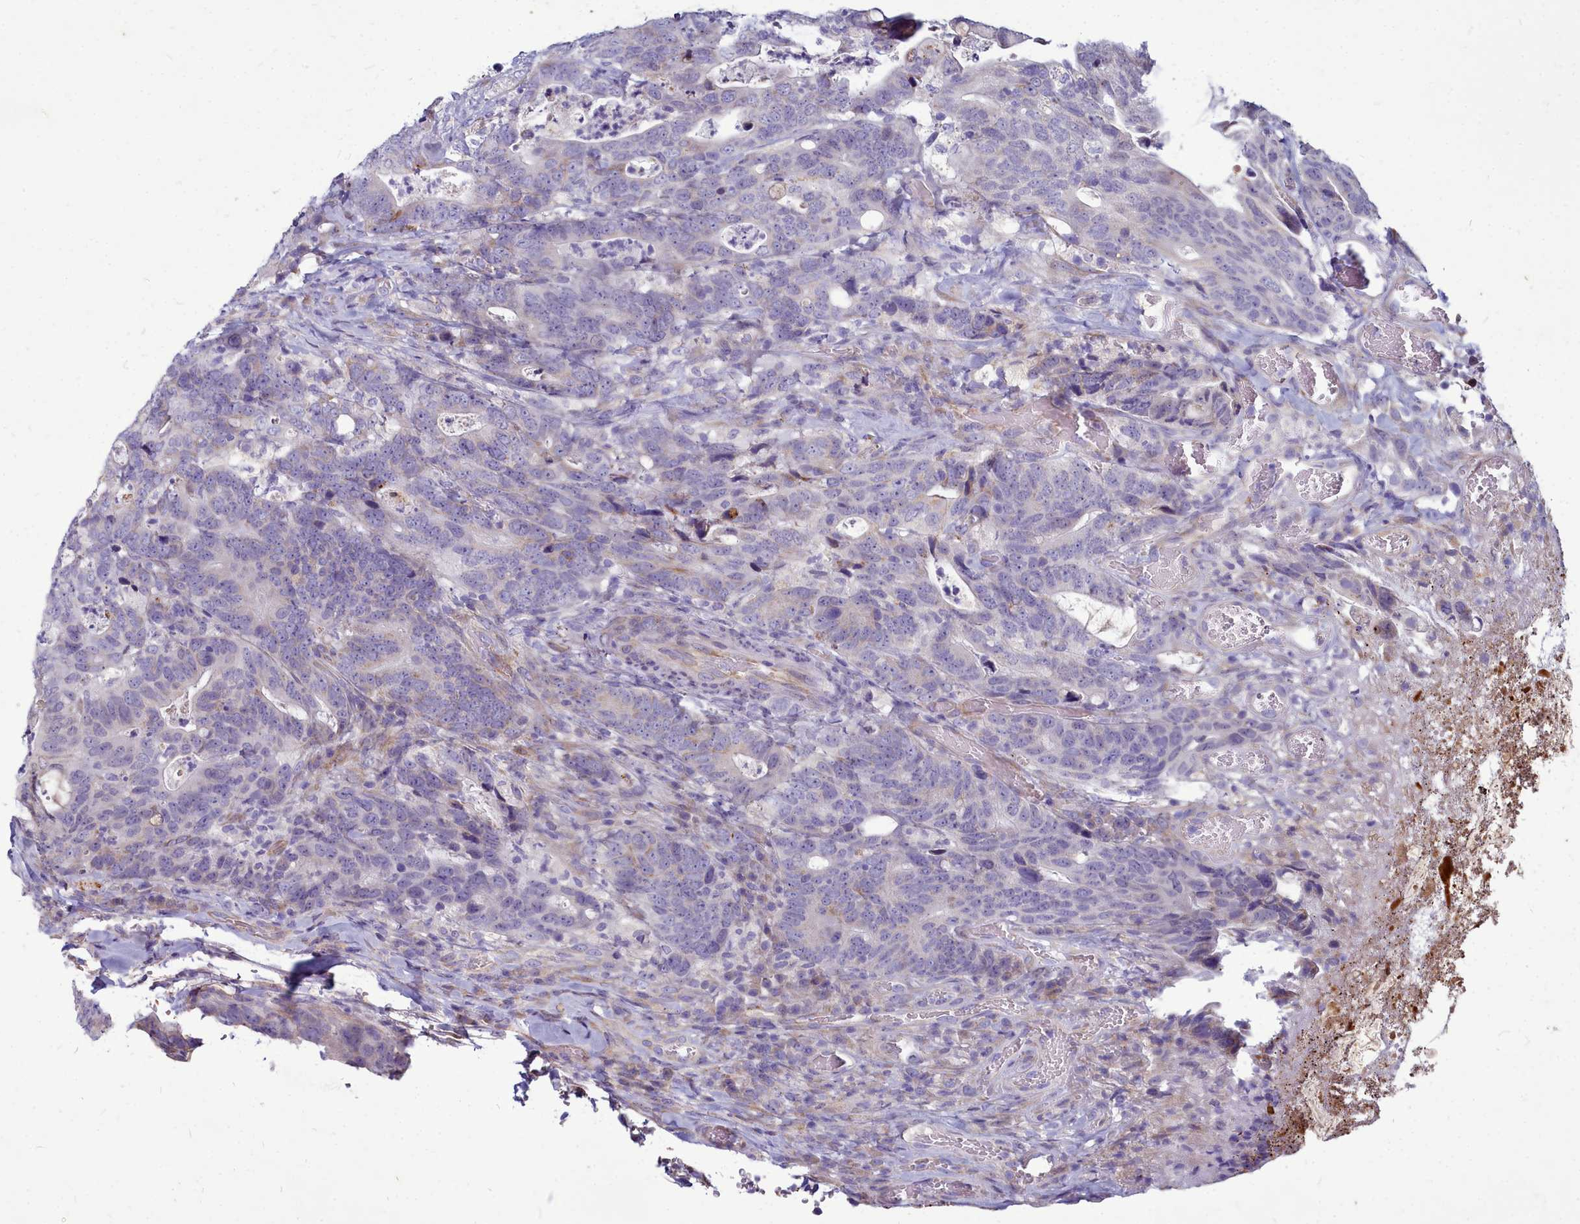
{"staining": {"intensity": "negative", "quantity": "none", "location": "none"}, "tissue": "colorectal cancer", "cell_type": "Tumor cells", "image_type": "cancer", "snomed": [{"axis": "morphology", "description": "Adenocarcinoma, NOS"}, {"axis": "topography", "description": "Colon"}], "caption": "IHC photomicrograph of colorectal adenocarcinoma stained for a protein (brown), which displays no staining in tumor cells. (DAB (3,3'-diaminobenzidine) immunohistochemistry visualized using brightfield microscopy, high magnification).", "gene": "SMPD4", "patient": {"sex": "female", "age": 82}}